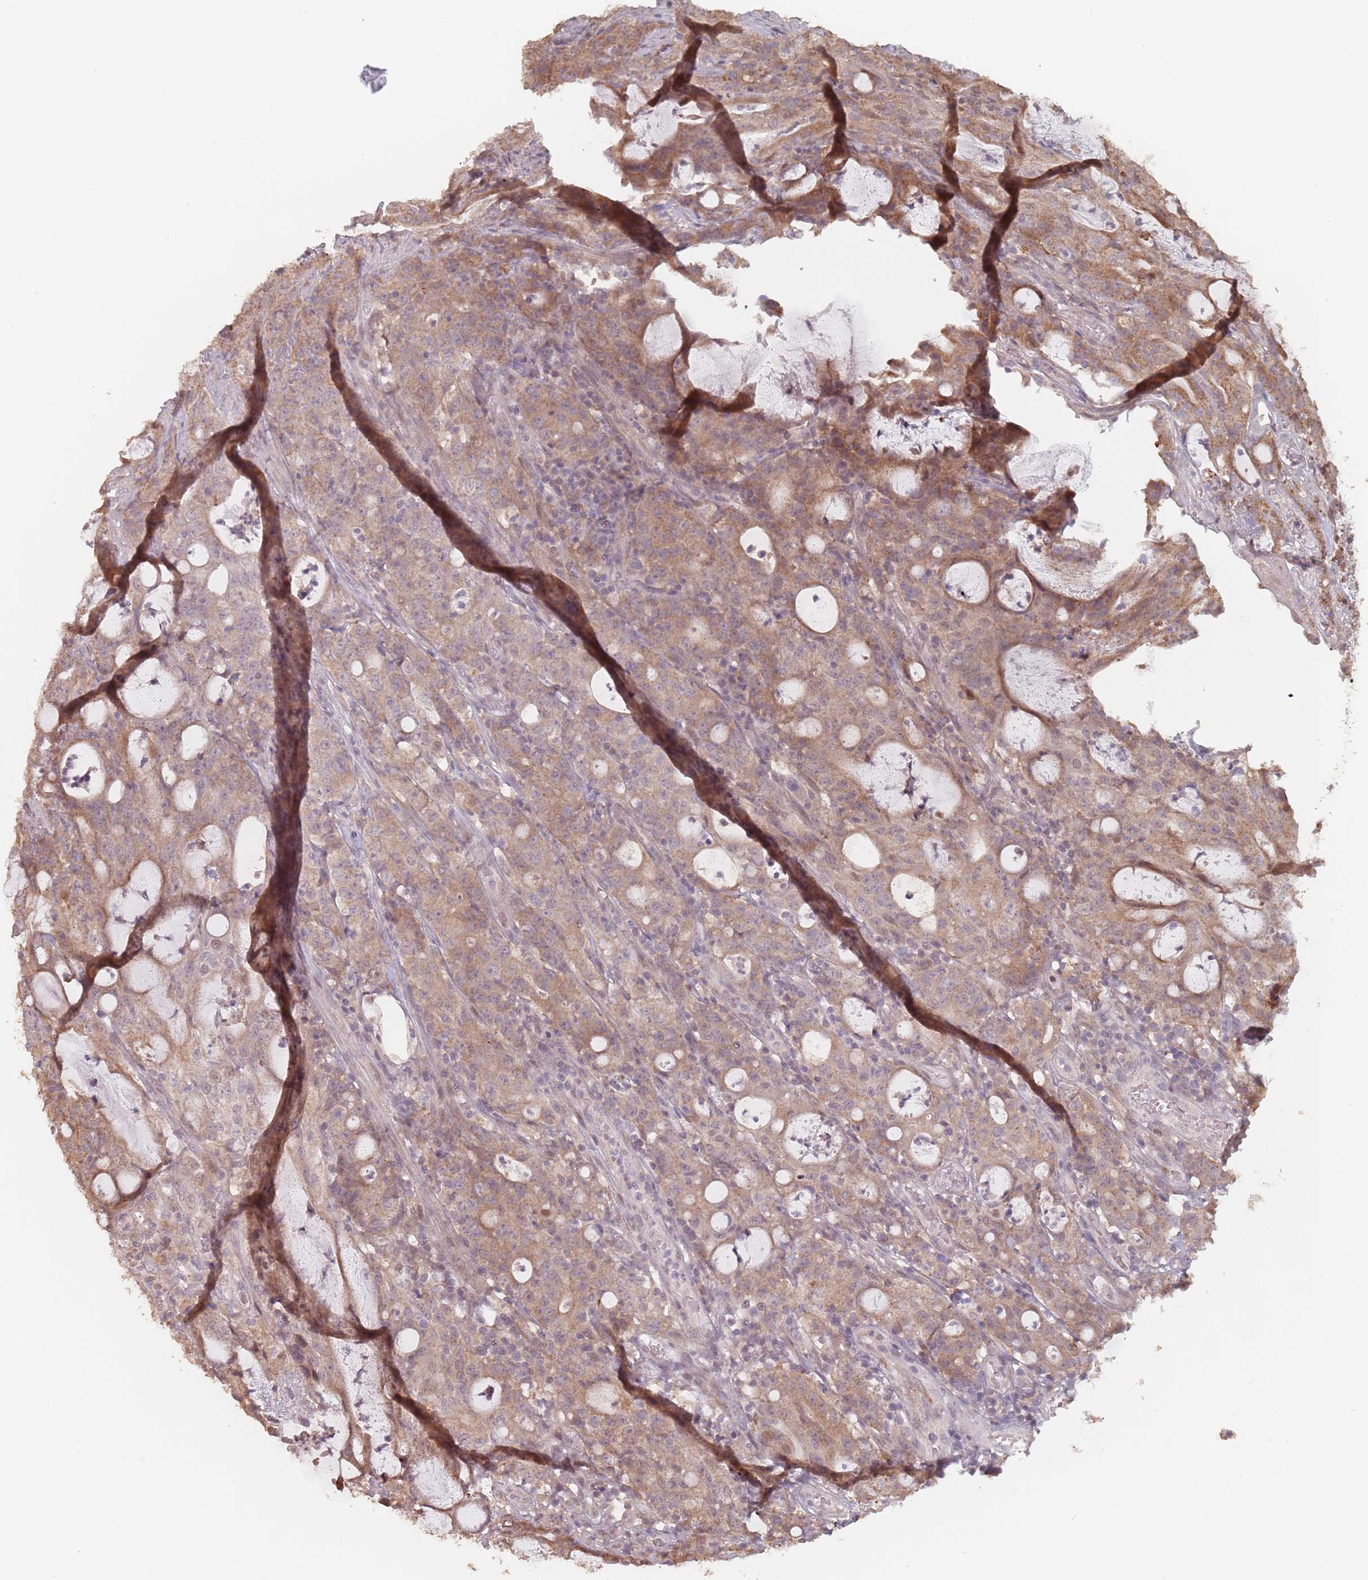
{"staining": {"intensity": "moderate", "quantity": ">75%", "location": "cytoplasmic/membranous"}, "tissue": "colorectal cancer", "cell_type": "Tumor cells", "image_type": "cancer", "snomed": [{"axis": "morphology", "description": "Adenocarcinoma, NOS"}, {"axis": "topography", "description": "Colon"}], "caption": "A brown stain highlights moderate cytoplasmic/membranous expression of a protein in human adenocarcinoma (colorectal) tumor cells. (IHC, brightfield microscopy, high magnification).", "gene": "VPS52", "patient": {"sex": "male", "age": 83}}